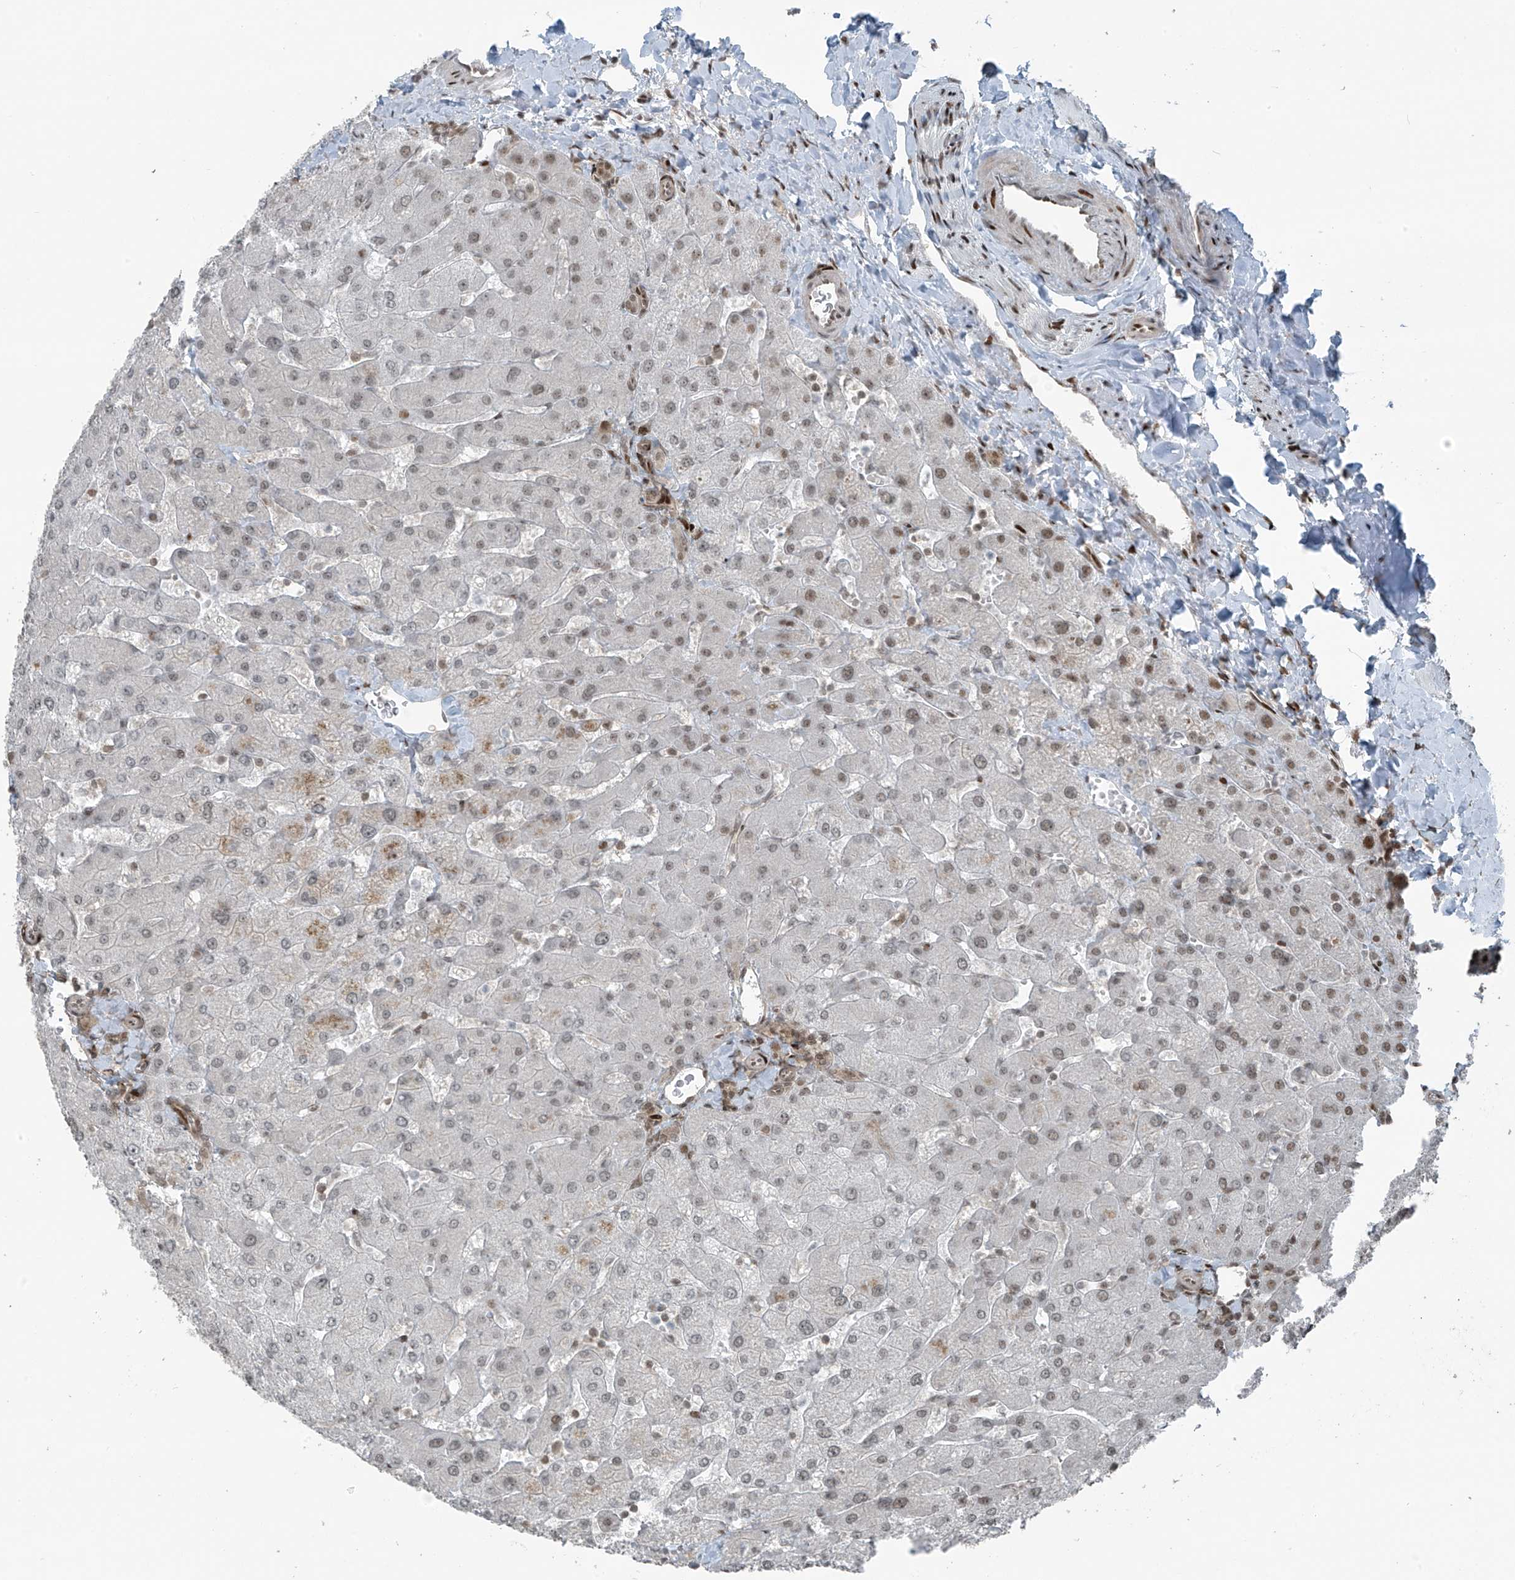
{"staining": {"intensity": "weak", "quantity": "25%-75%", "location": "nuclear"}, "tissue": "liver", "cell_type": "Cholangiocytes", "image_type": "normal", "snomed": [{"axis": "morphology", "description": "Normal tissue, NOS"}, {"axis": "topography", "description": "Liver"}], "caption": "Normal liver displays weak nuclear staining in about 25%-75% of cholangiocytes.", "gene": "PCNP", "patient": {"sex": "male", "age": 55}}